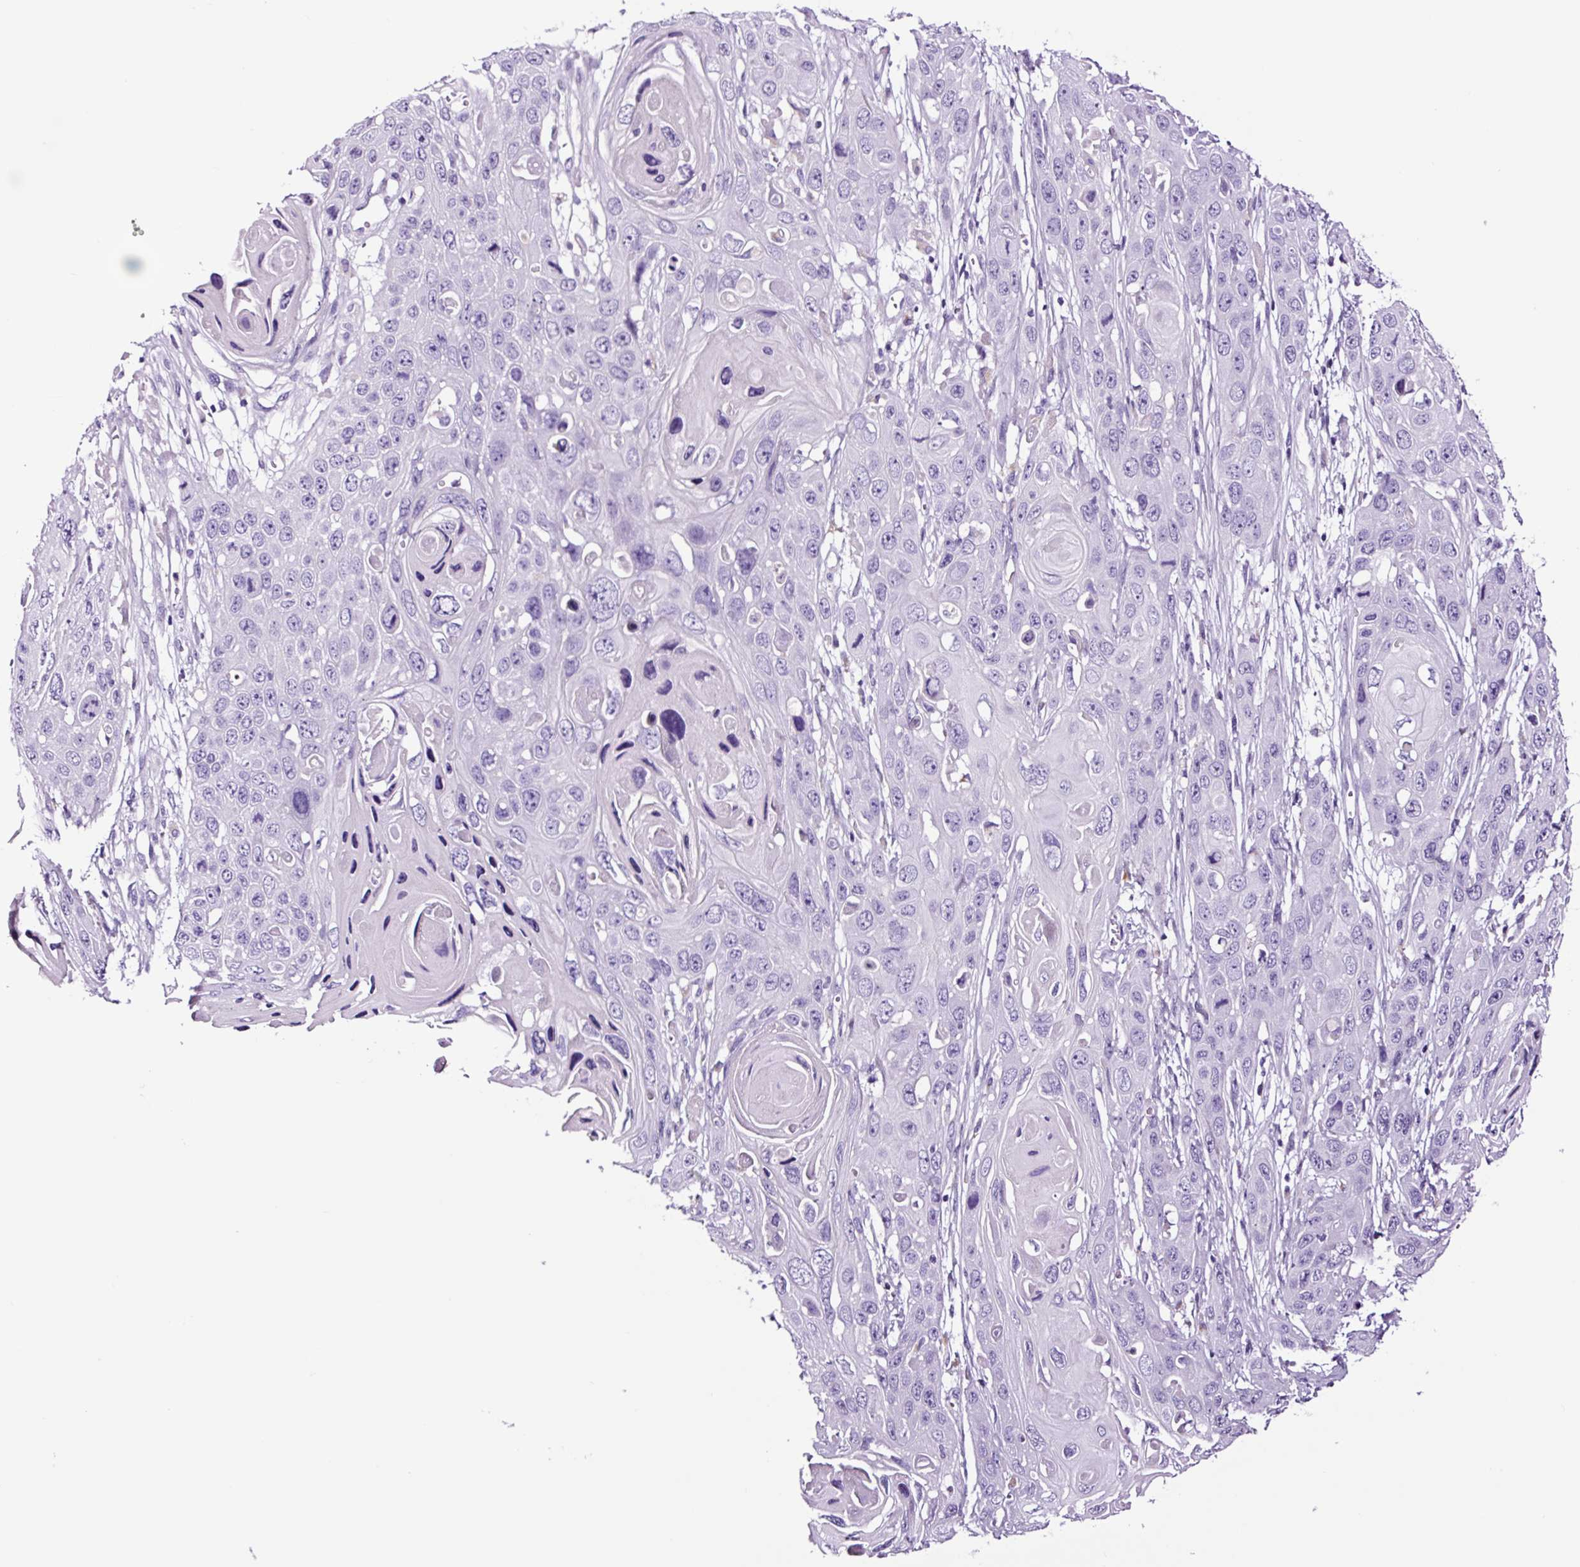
{"staining": {"intensity": "negative", "quantity": "none", "location": "none"}, "tissue": "skin cancer", "cell_type": "Tumor cells", "image_type": "cancer", "snomed": [{"axis": "morphology", "description": "Squamous cell carcinoma, NOS"}, {"axis": "topography", "description": "Skin"}], "caption": "The photomicrograph reveals no staining of tumor cells in skin cancer.", "gene": "FBXL7", "patient": {"sex": "male", "age": 55}}